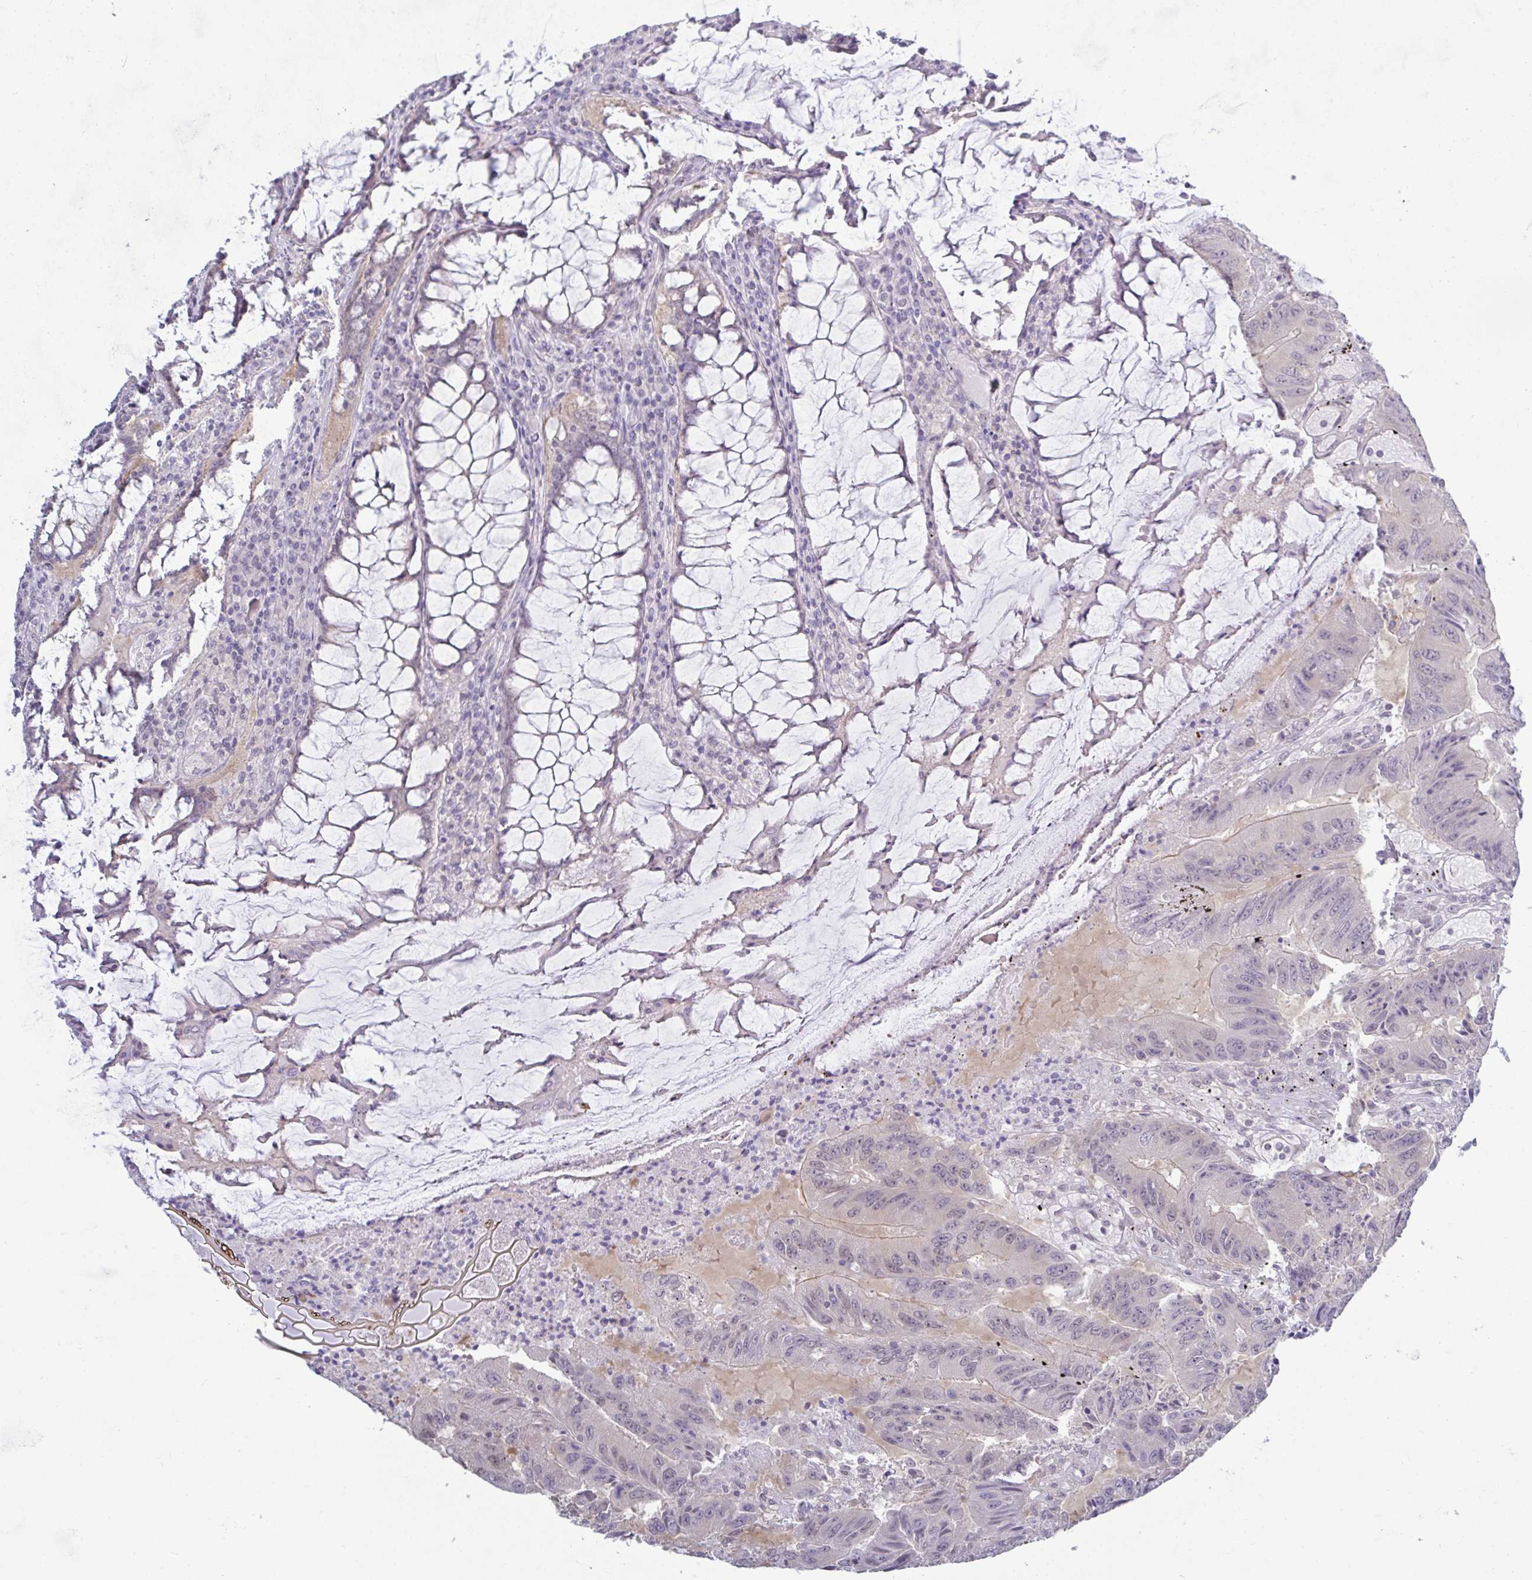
{"staining": {"intensity": "weak", "quantity": "25%-75%", "location": "cytoplasmic/membranous"}, "tissue": "colorectal cancer", "cell_type": "Tumor cells", "image_type": "cancer", "snomed": [{"axis": "morphology", "description": "Adenocarcinoma, NOS"}, {"axis": "topography", "description": "Colon"}], "caption": "Immunohistochemical staining of colorectal cancer (adenocarcinoma) displays weak cytoplasmic/membranous protein positivity in approximately 25%-75% of tumor cells.", "gene": "HYPK", "patient": {"sex": "male", "age": 53}}